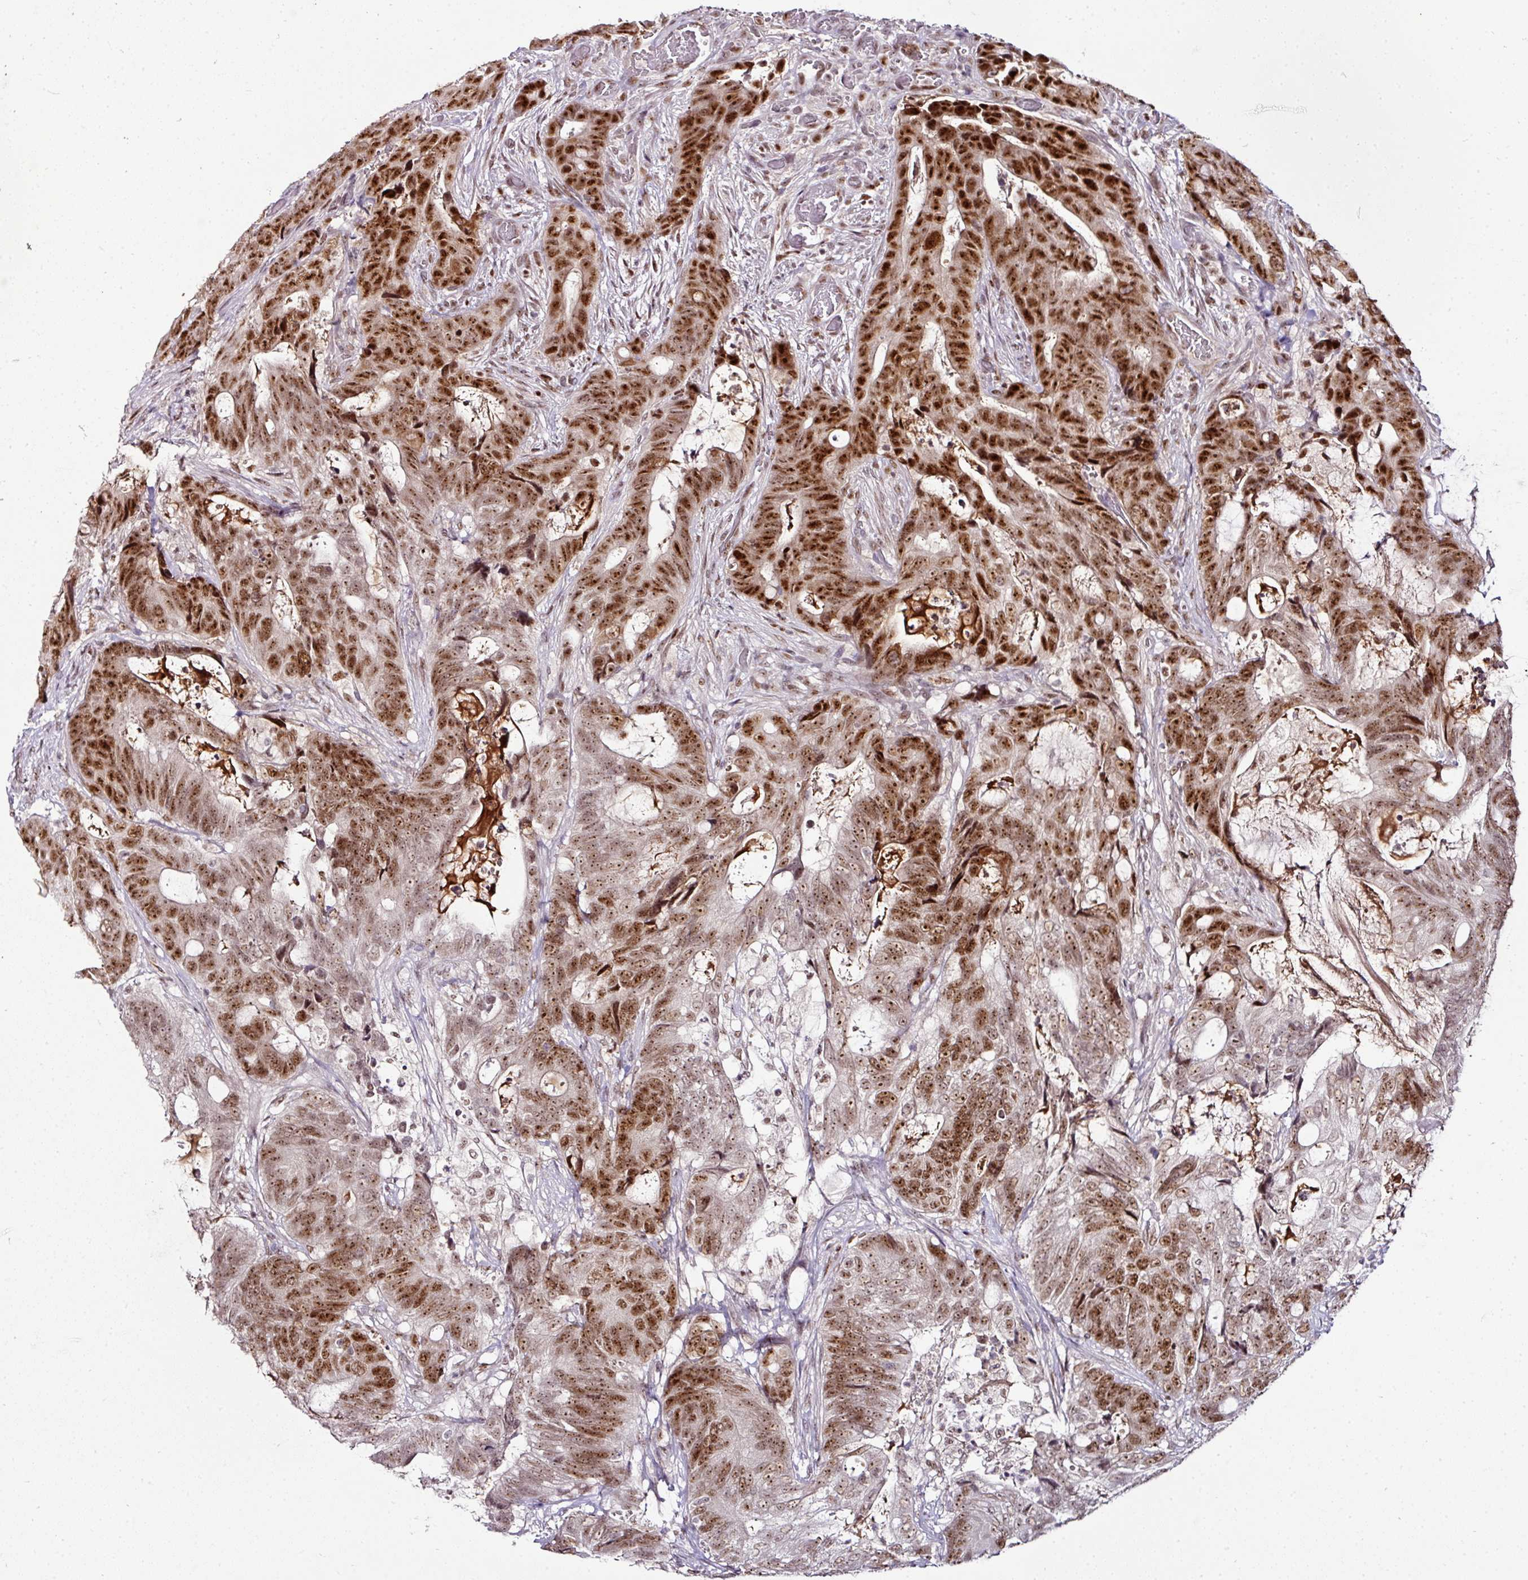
{"staining": {"intensity": "strong", "quantity": ">75%", "location": "nuclear"}, "tissue": "colorectal cancer", "cell_type": "Tumor cells", "image_type": "cancer", "snomed": [{"axis": "morphology", "description": "Adenocarcinoma, NOS"}, {"axis": "topography", "description": "Colon"}], "caption": "Colorectal adenocarcinoma stained with a protein marker demonstrates strong staining in tumor cells.", "gene": "KLF16", "patient": {"sex": "female", "age": 82}}